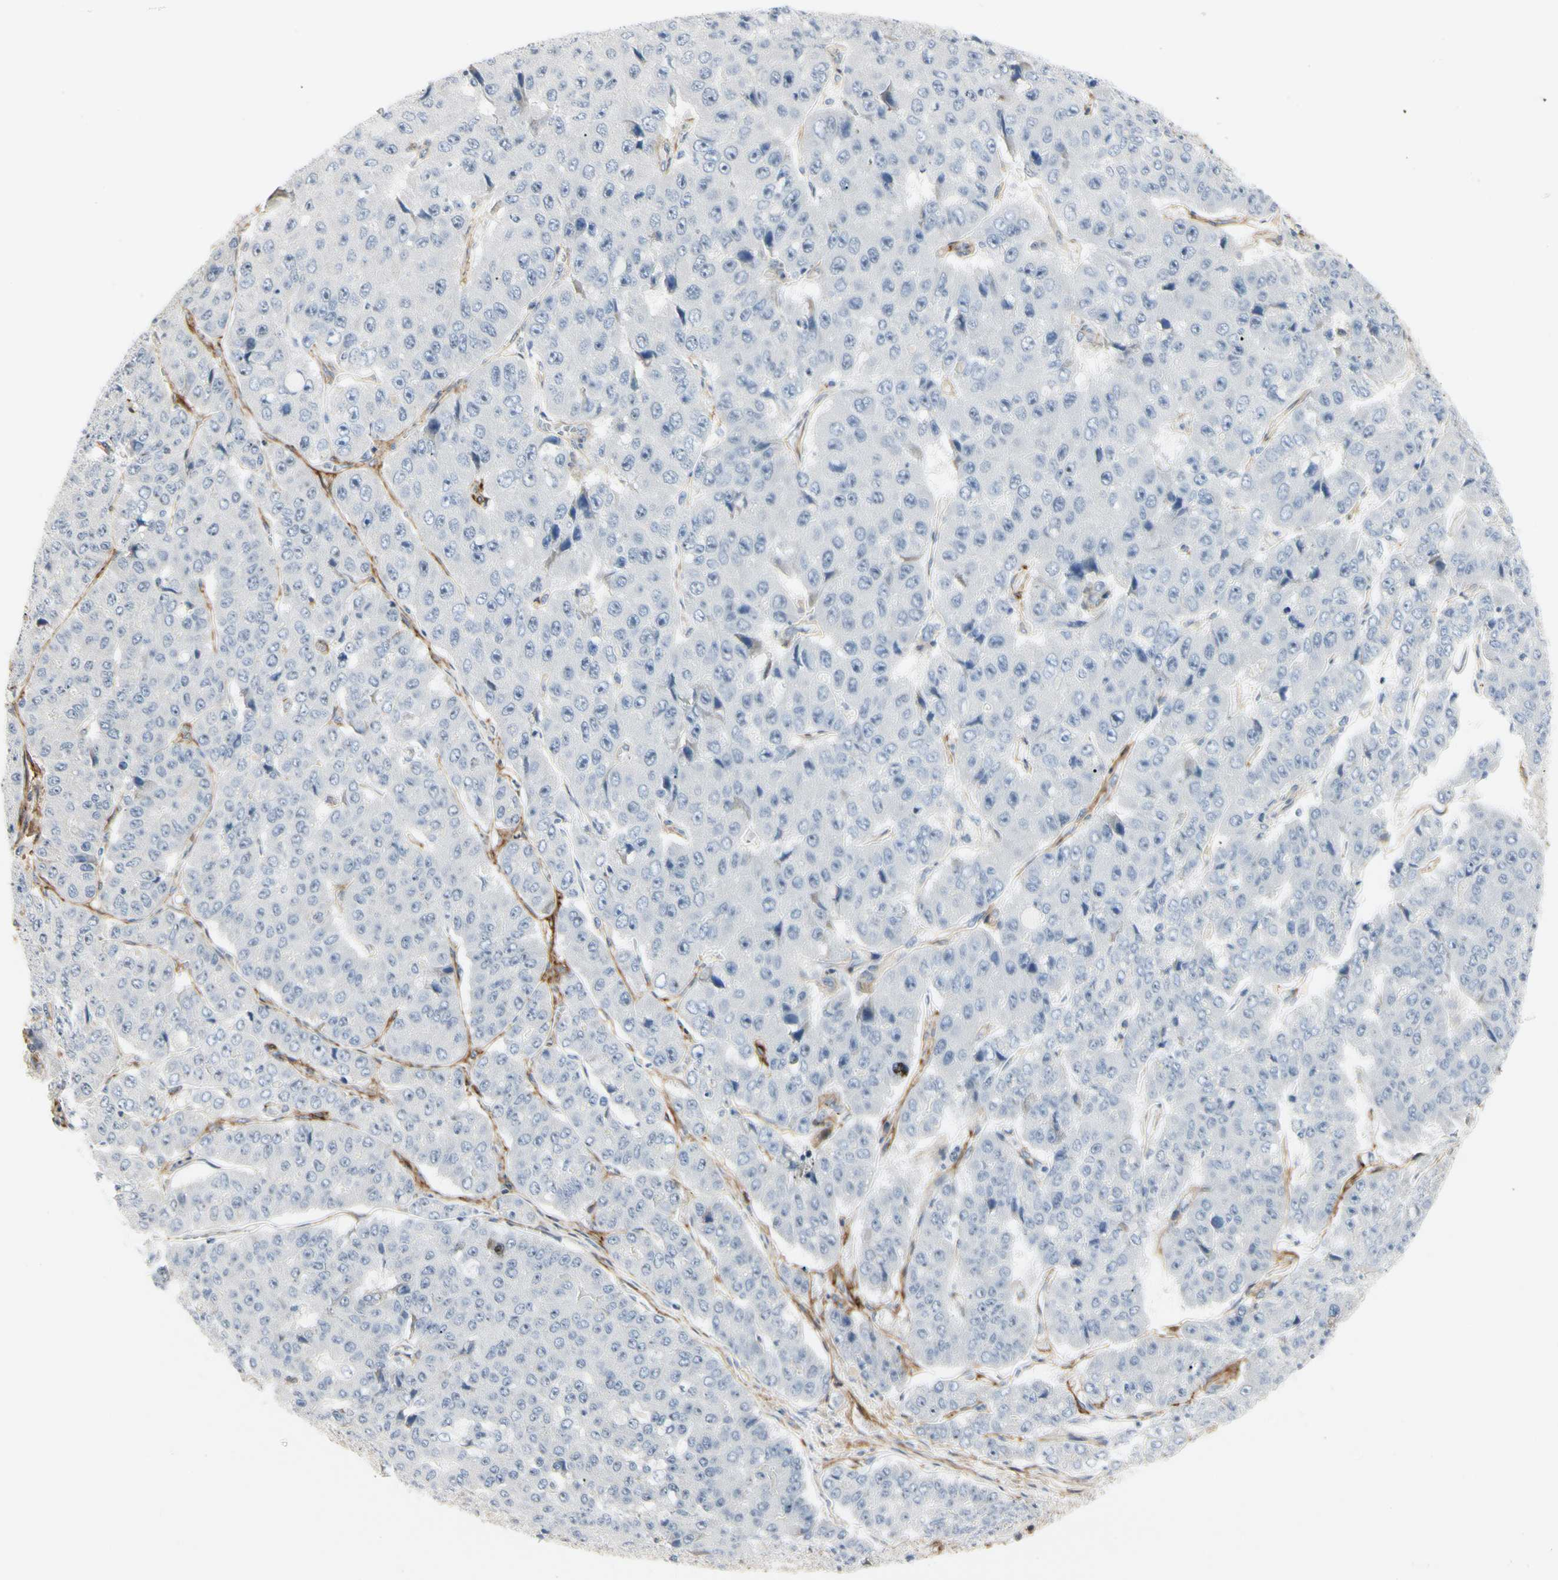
{"staining": {"intensity": "negative", "quantity": "none", "location": "none"}, "tissue": "pancreatic cancer", "cell_type": "Tumor cells", "image_type": "cancer", "snomed": [{"axis": "morphology", "description": "Adenocarcinoma, NOS"}, {"axis": "topography", "description": "Pancreas"}], "caption": "Immunohistochemistry (IHC) photomicrograph of neoplastic tissue: adenocarcinoma (pancreatic) stained with DAB shows no significant protein staining in tumor cells.", "gene": "GGT5", "patient": {"sex": "male", "age": 50}}